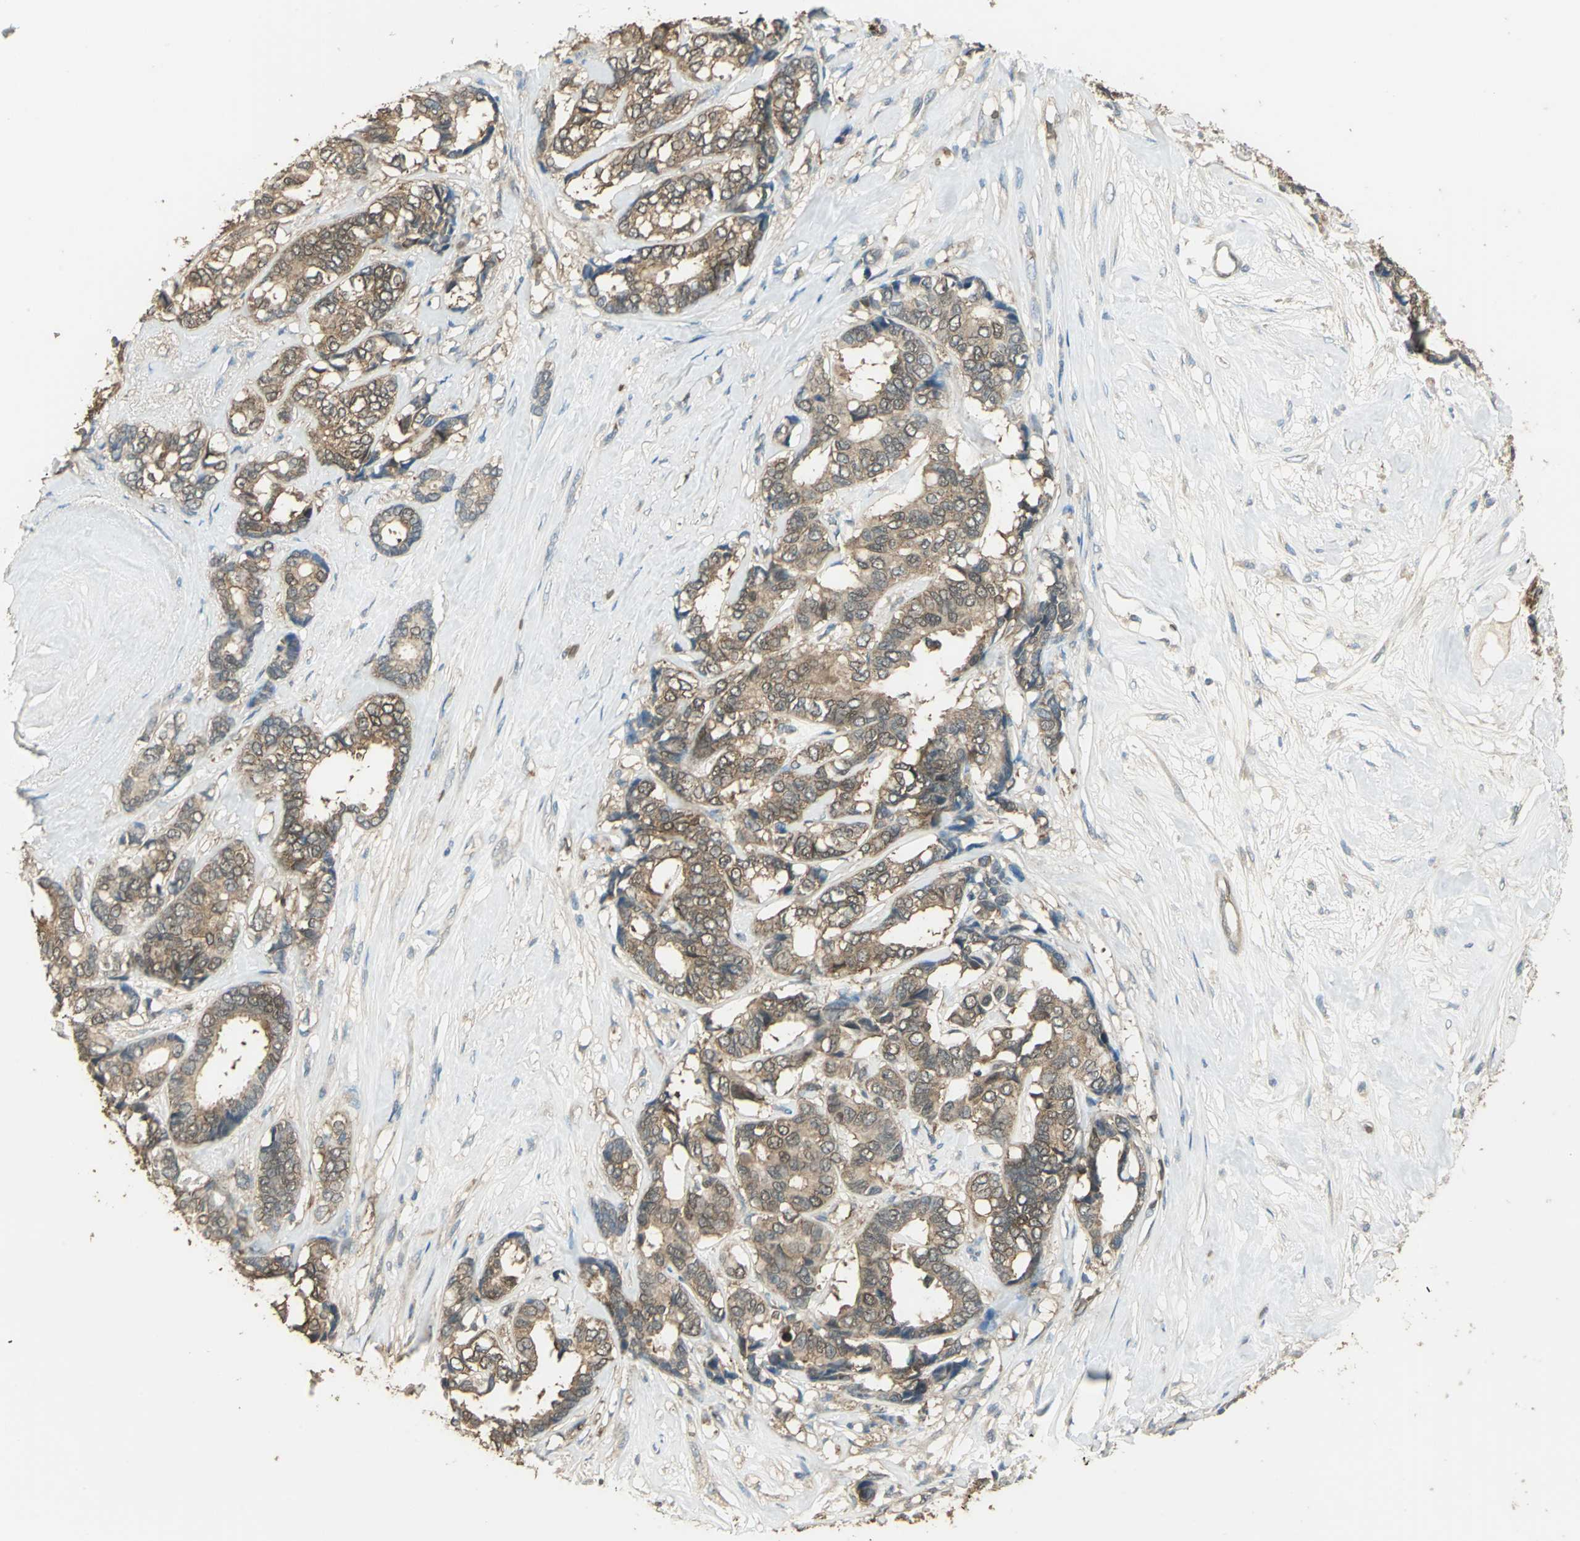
{"staining": {"intensity": "moderate", "quantity": ">75%", "location": "cytoplasmic/membranous,nuclear"}, "tissue": "breast cancer", "cell_type": "Tumor cells", "image_type": "cancer", "snomed": [{"axis": "morphology", "description": "Duct carcinoma"}, {"axis": "topography", "description": "Breast"}], "caption": "The micrograph reveals immunohistochemical staining of breast cancer. There is moderate cytoplasmic/membranous and nuclear positivity is appreciated in about >75% of tumor cells.", "gene": "DDAH1", "patient": {"sex": "female", "age": 87}}